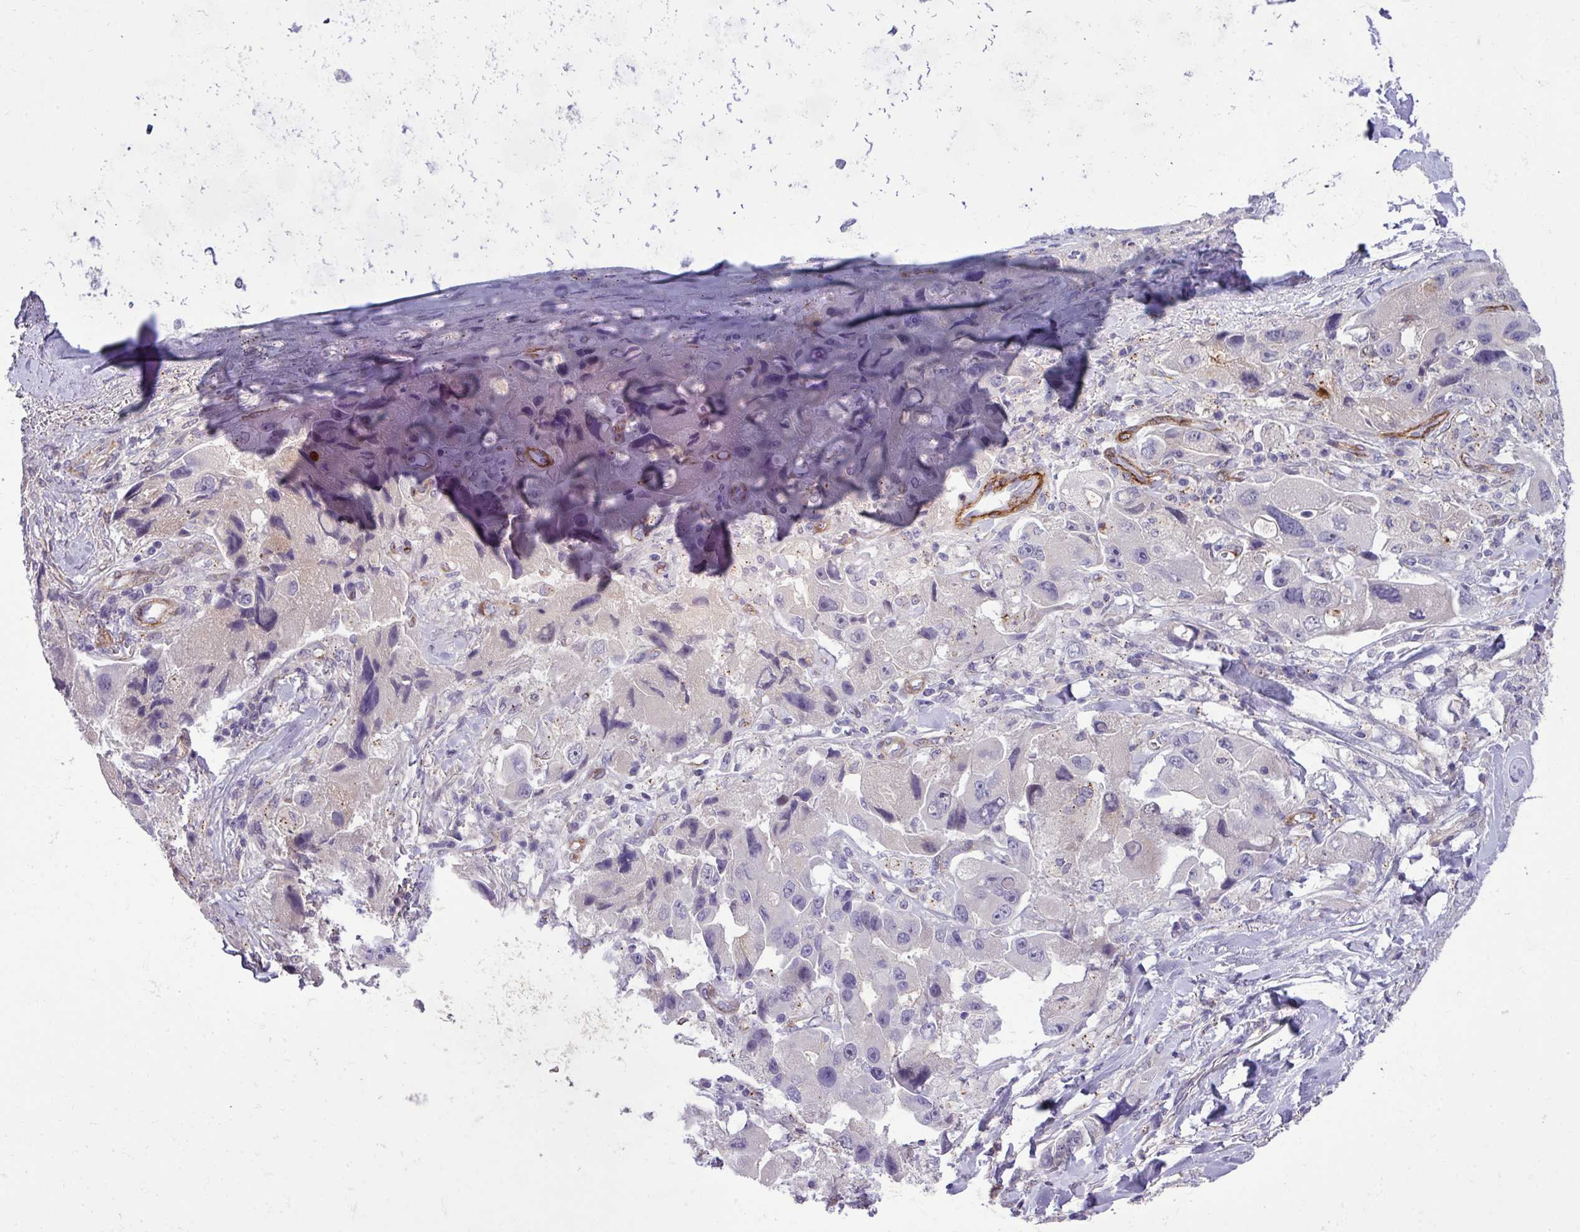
{"staining": {"intensity": "negative", "quantity": "none", "location": "none"}, "tissue": "lung cancer", "cell_type": "Tumor cells", "image_type": "cancer", "snomed": [{"axis": "morphology", "description": "Adenocarcinoma, NOS"}, {"axis": "topography", "description": "Lung"}], "caption": "DAB immunohistochemical staining of human lung cancer (adenocarcinoma) shows no significant expression in tumor cells. (DAB (3,3'-diaminobenzidine) IHC visualized using brightfield microscopy, high magnification).", "gene": "CD248", "patient": {"sex": "female", "age": 54}}